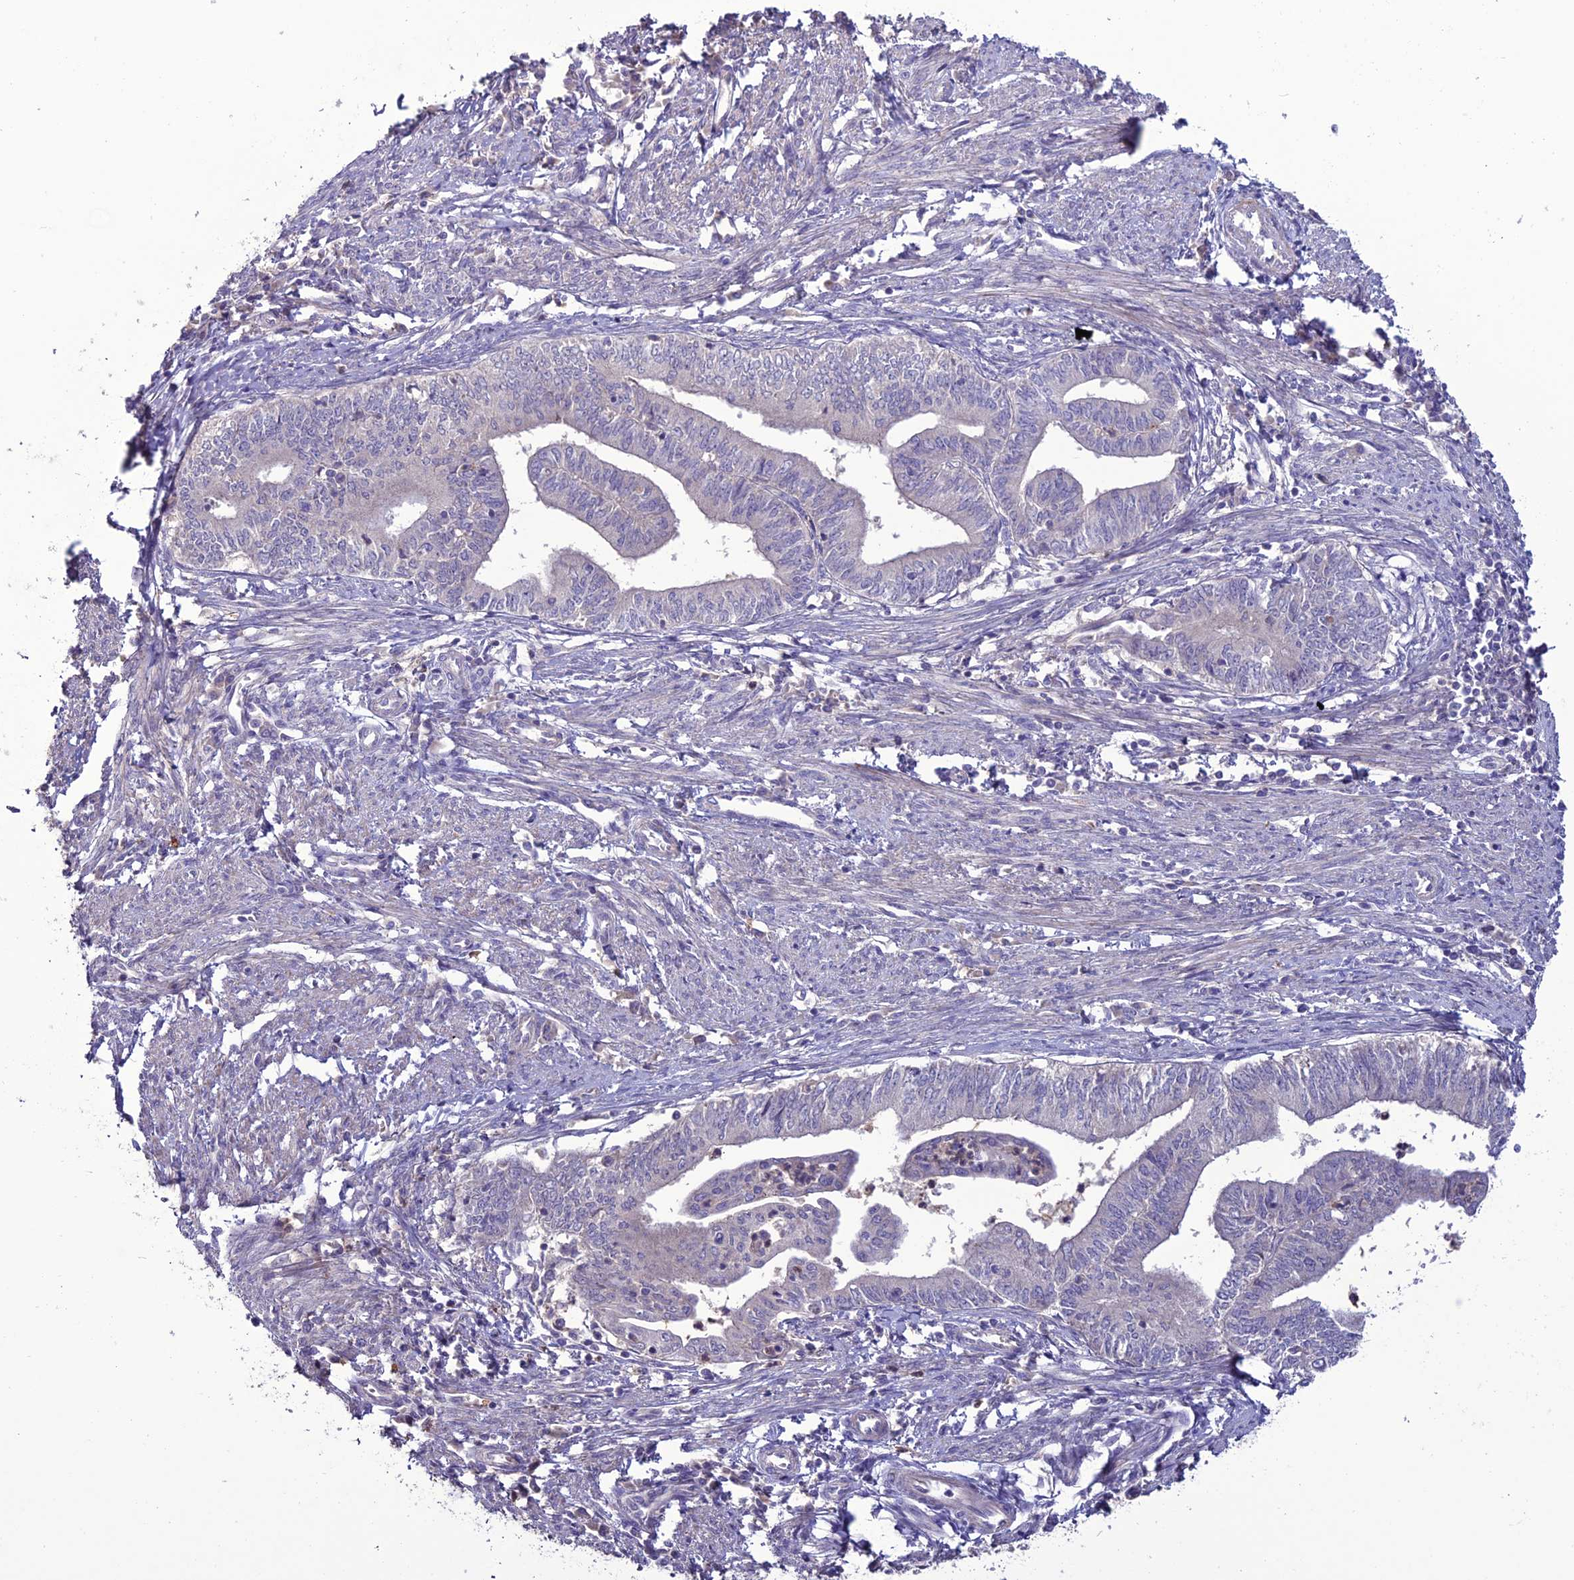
{"staining": {"intensity": "negative", "quantity": "none", "location": "none"}, "tissue": "endometrial cancer", "cell_type": "Tumor cells", "image_type": "cancer", "snomed": [{"axis": "morphology", "description": "Adenocarcinoma, NOS"}, {"axis": "topography", "description": "Endometrium"}], "caption": "This micrograph is of endometrial cancer (adenocarcinoma) stained with immunohistochemistry to label a protein in brown with the nuclei are counter-stained blue. There is no expression in tumor cells. Brightfield microscopy of immunohistochemistry stained with DAB (brown) and hematoxylin (blue), captured at high magnification.", "gene": "C2orf76", "patient": {"sex": "female", "age": 66}}